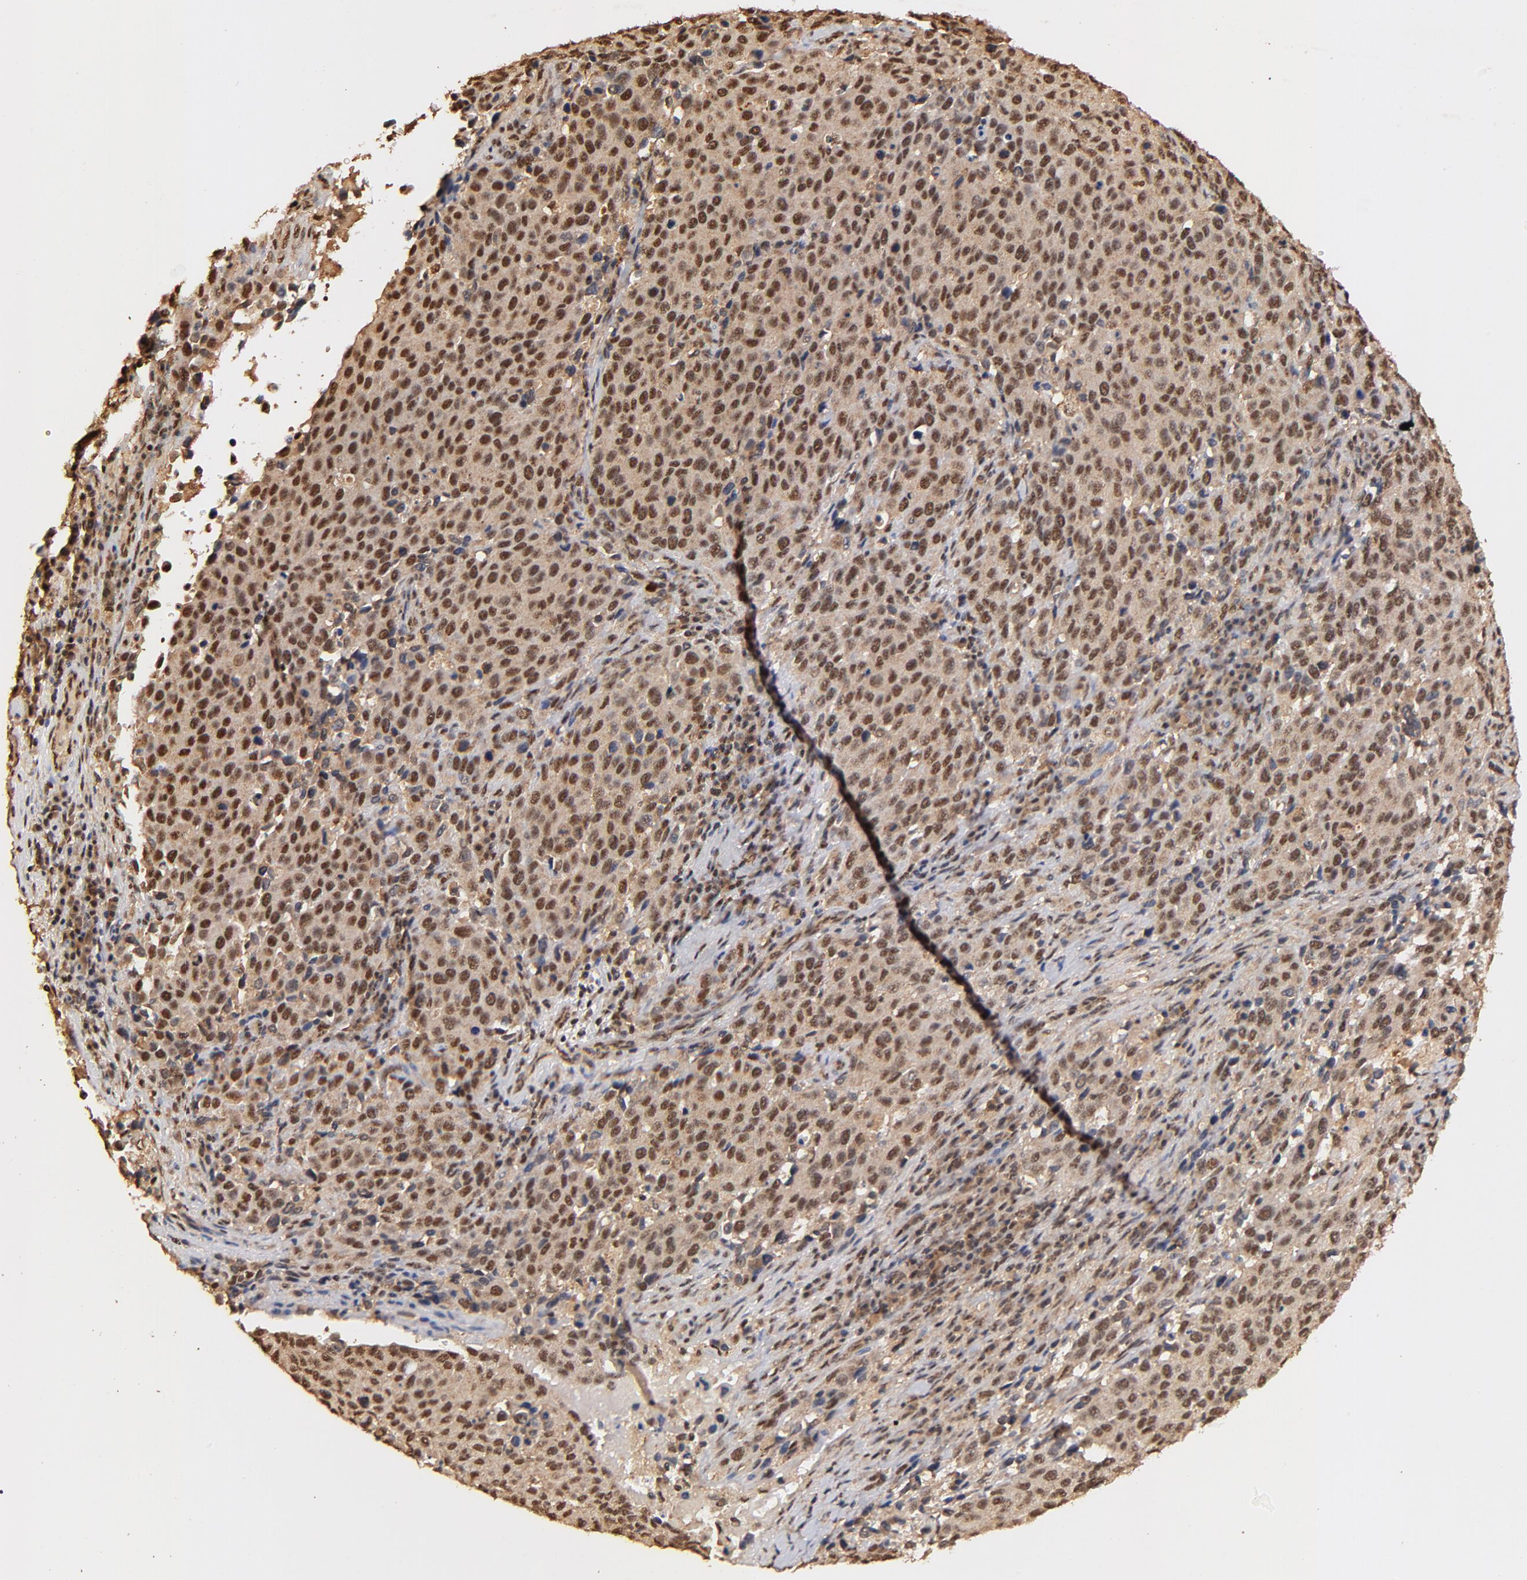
{"staining": {"intensity": "strong", "quantity": ">75%", "location": "cytoplasmic/membranous,nuclear"}, "tissue": "cervical cancer", "cell_type": "Tumor cells", "image_type": "cancer", "snomed": [{"axis": "morphology", "description": "Squamous cell carcinoma, NOS"}, {"axis": "topography", "description": "Cervix"}], "caption": "A micrograph of human squamous cell carcinoma (cervical) stained for a protein demonstrates strong cytoplasmic/membranous and nuclear brown staining in tumor cells. The staining was performed using DAB, with brown indicating positive protein expression. Nuclei are stained blue with hematoxylin.", "gene": "MED12", "patient": {"sex": "female", "age": 54}}